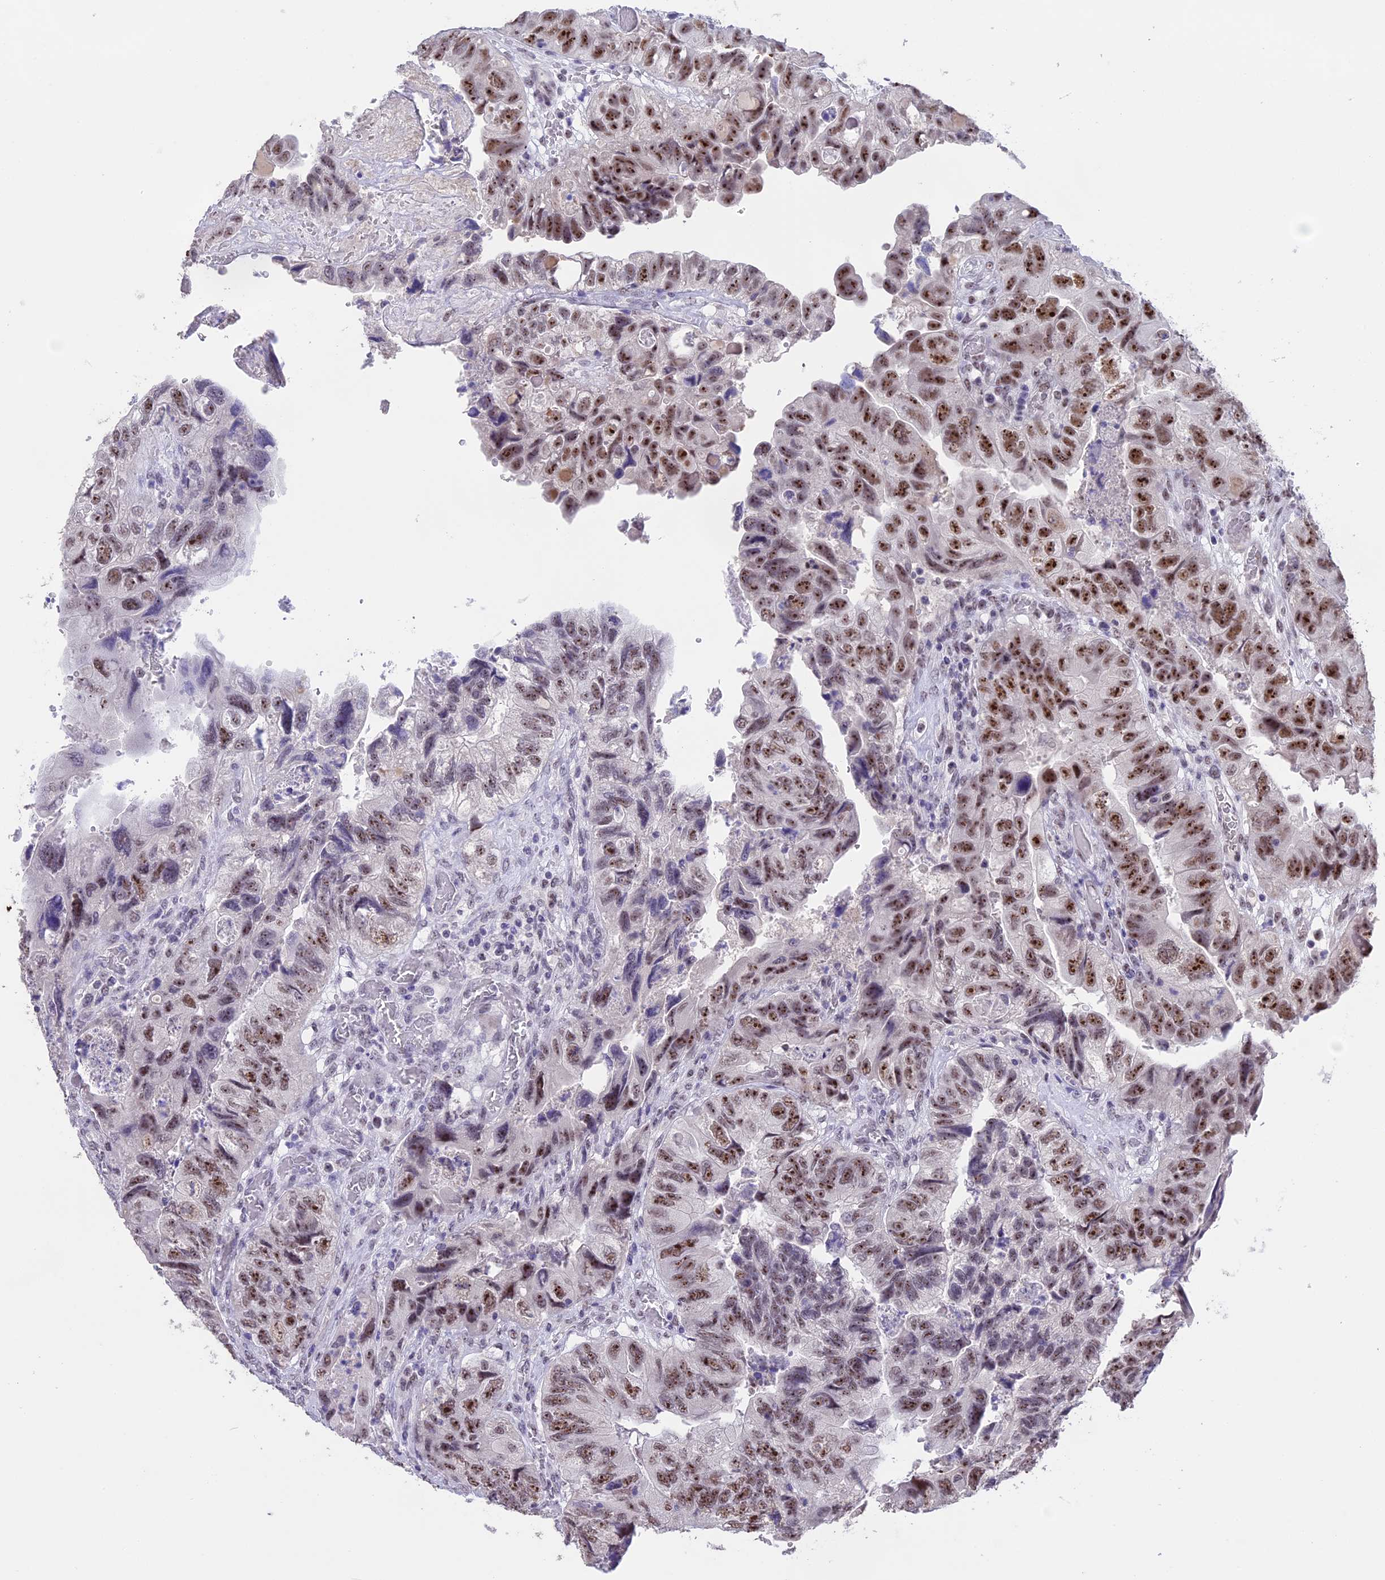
{"staining": {"intensity": "moderate", "quantity": ">75%", "location": "nuclear"}, "tissue": "colorectal cancer", "cell_type": "Tumor cells", "image_type": "cancer", "snomed": [{"axis": "morphology", "description": "Adenocarcinoma, NOS"}, {"axis": "topography", "description": "Rectum"}], "caption": "Colorectal cancer stained for a protein (brown) displays moderate nuclear positive positivity in about >75% of tumor cells.", "gene": "SETD2", "patient": {"sex": "male", "age": 63}}